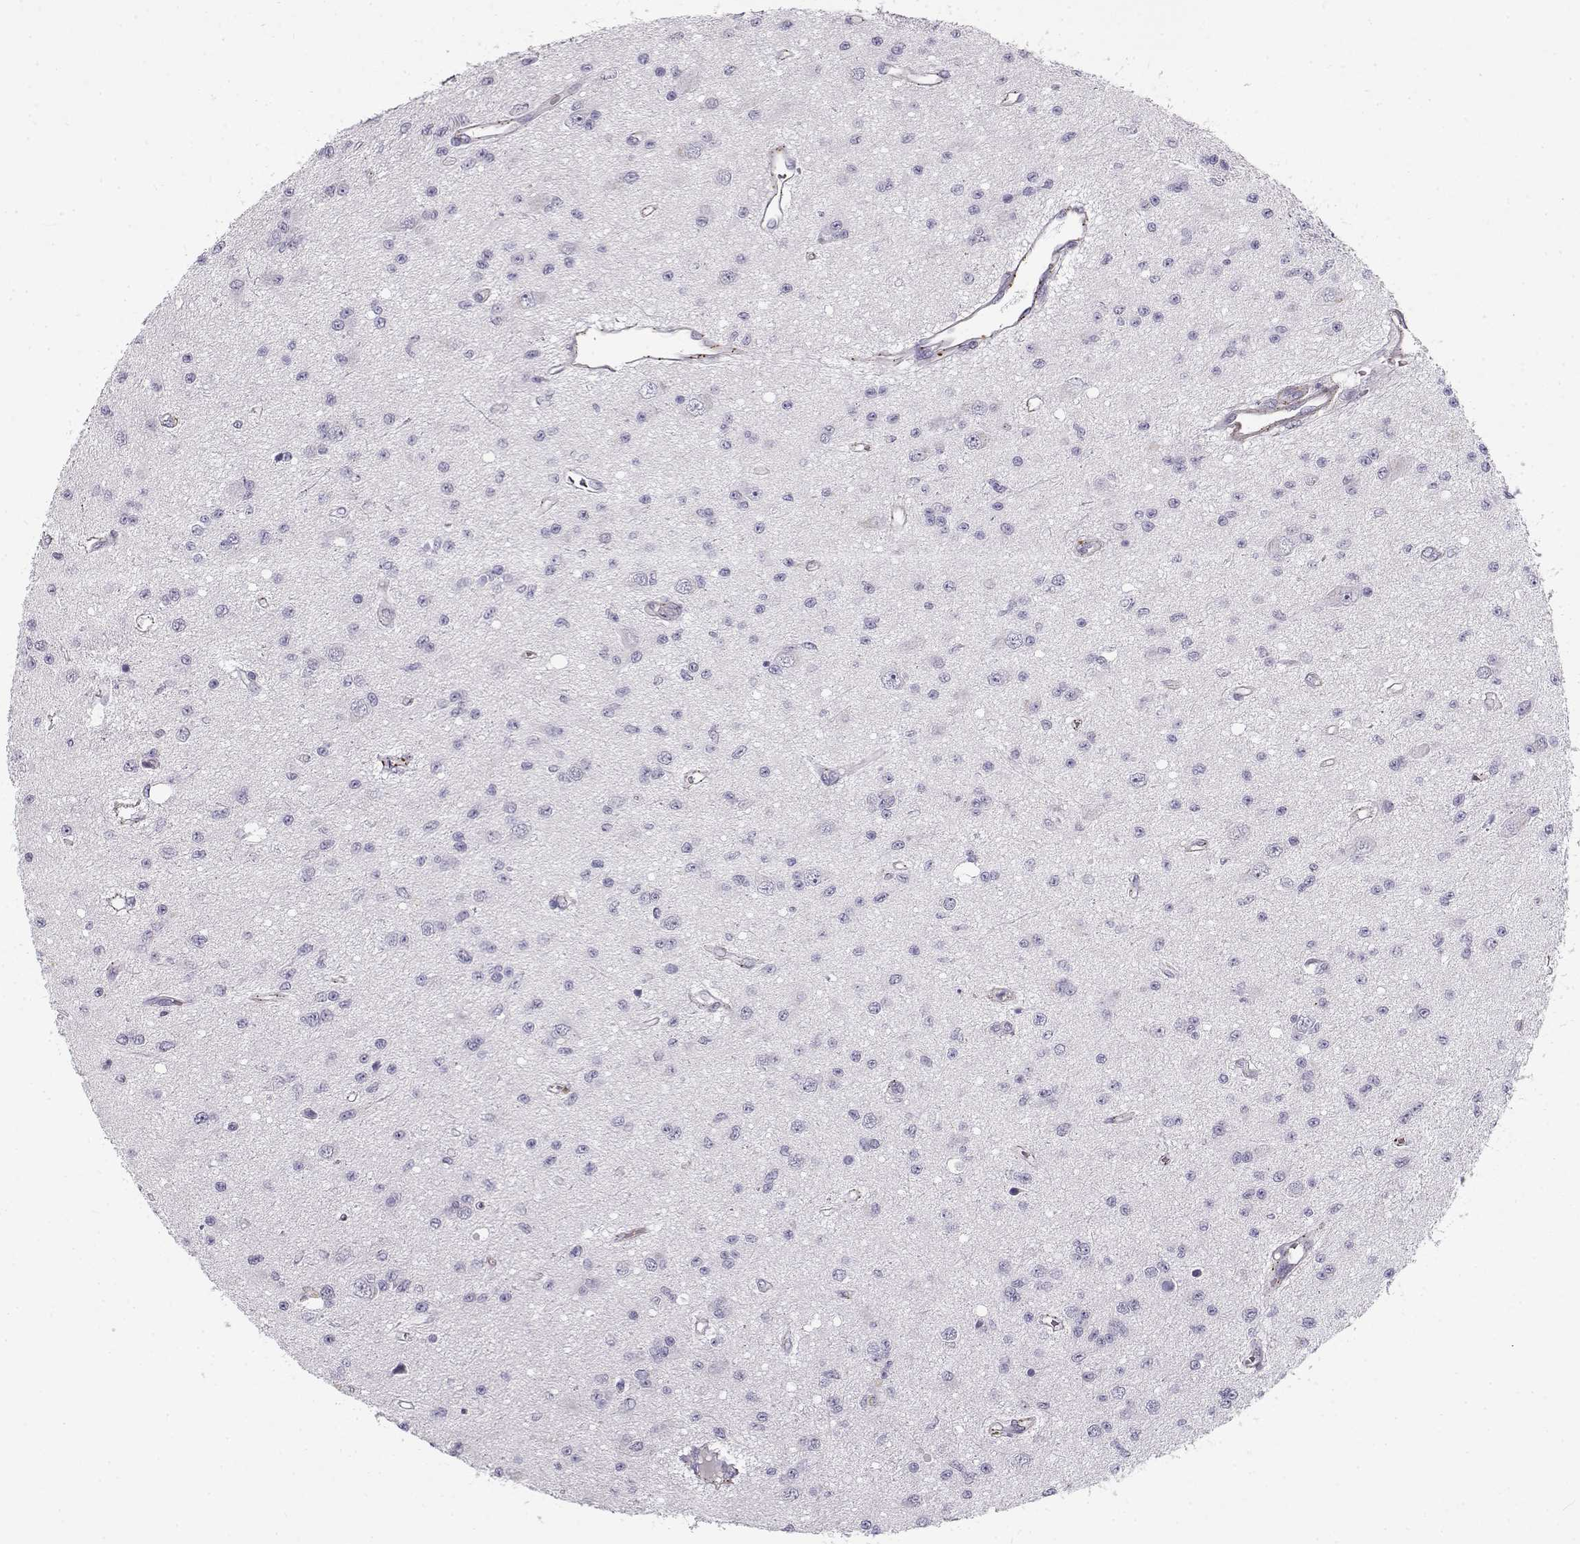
{"staining": {"intensity": "negative", "quantity": "none", "location": "none"}, "tissue": "glioma", "cell_type": "Tumor cells", "image_type": "cancer", "snomed": [{"axis": "morphology", "description": "Glioma, malignant, Low grade"}, {"axis": "topography", "description": "Brain"}], "caption": "This is a histopathology image of immunohistochemistry (IHC) staining of glioma, which shows no expression in tumor cells.", "gene": "MYO1A", "patient": {"sex": "female", "age": 45}}